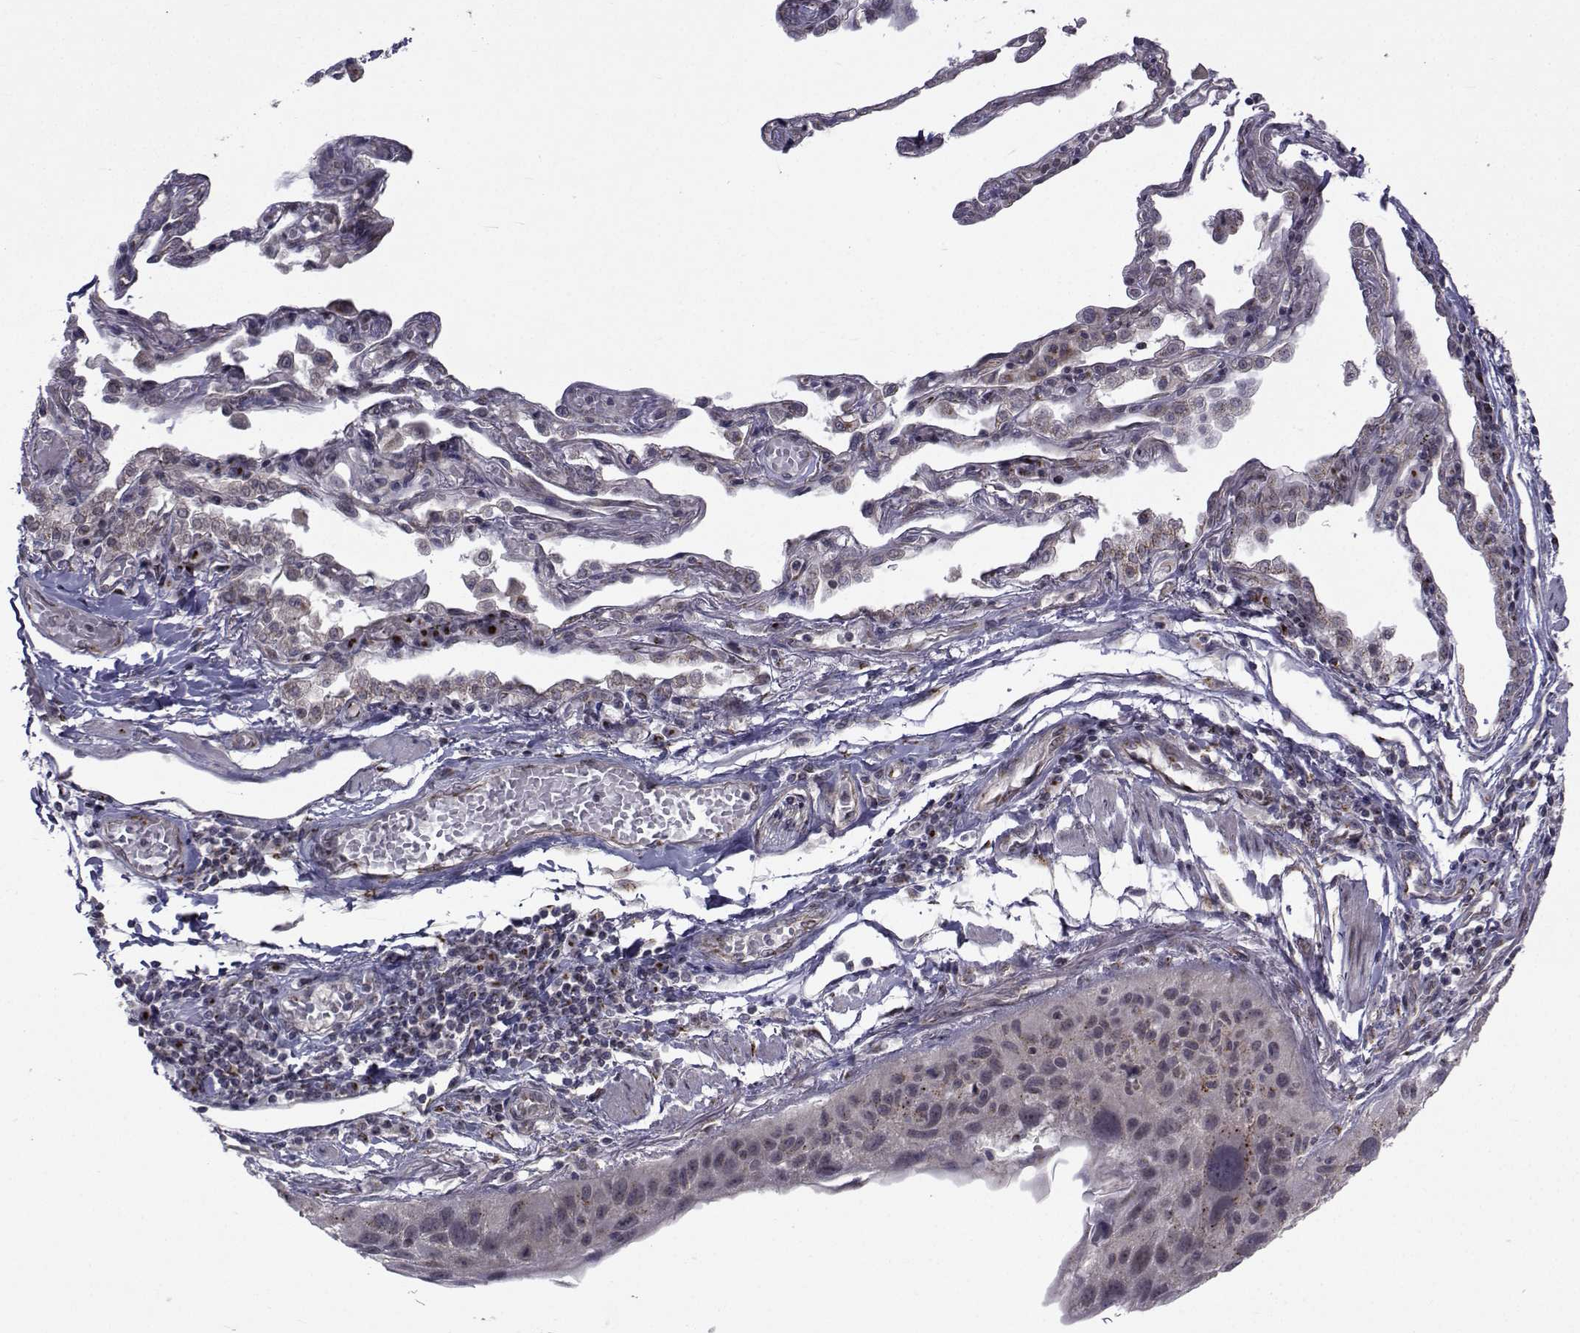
{"staining": {"intensity": "negative", "quantity": "none", "location": "none"}, "tissue": "lung cancer", "cell_type": "Tumor cells", "image_type": "cancer", "snomed": [{"axis": "morphology", "description": "Squamous cell carcinoma, NOS"}, {"axis": "topography", "description": "Lung"}], "caption": "Protein analysis of lung squamous cell carcinoma demonstrates no significant expression in tumor cells. (Stains: DAB (3,3'-diaminobenzidine) IHC with hematoxylin counter stain, Microscopy: brightfield microscopy at high magnification).", "gene": "ATP6V1C2", "patient": {"sex": "male", "age": 73}}